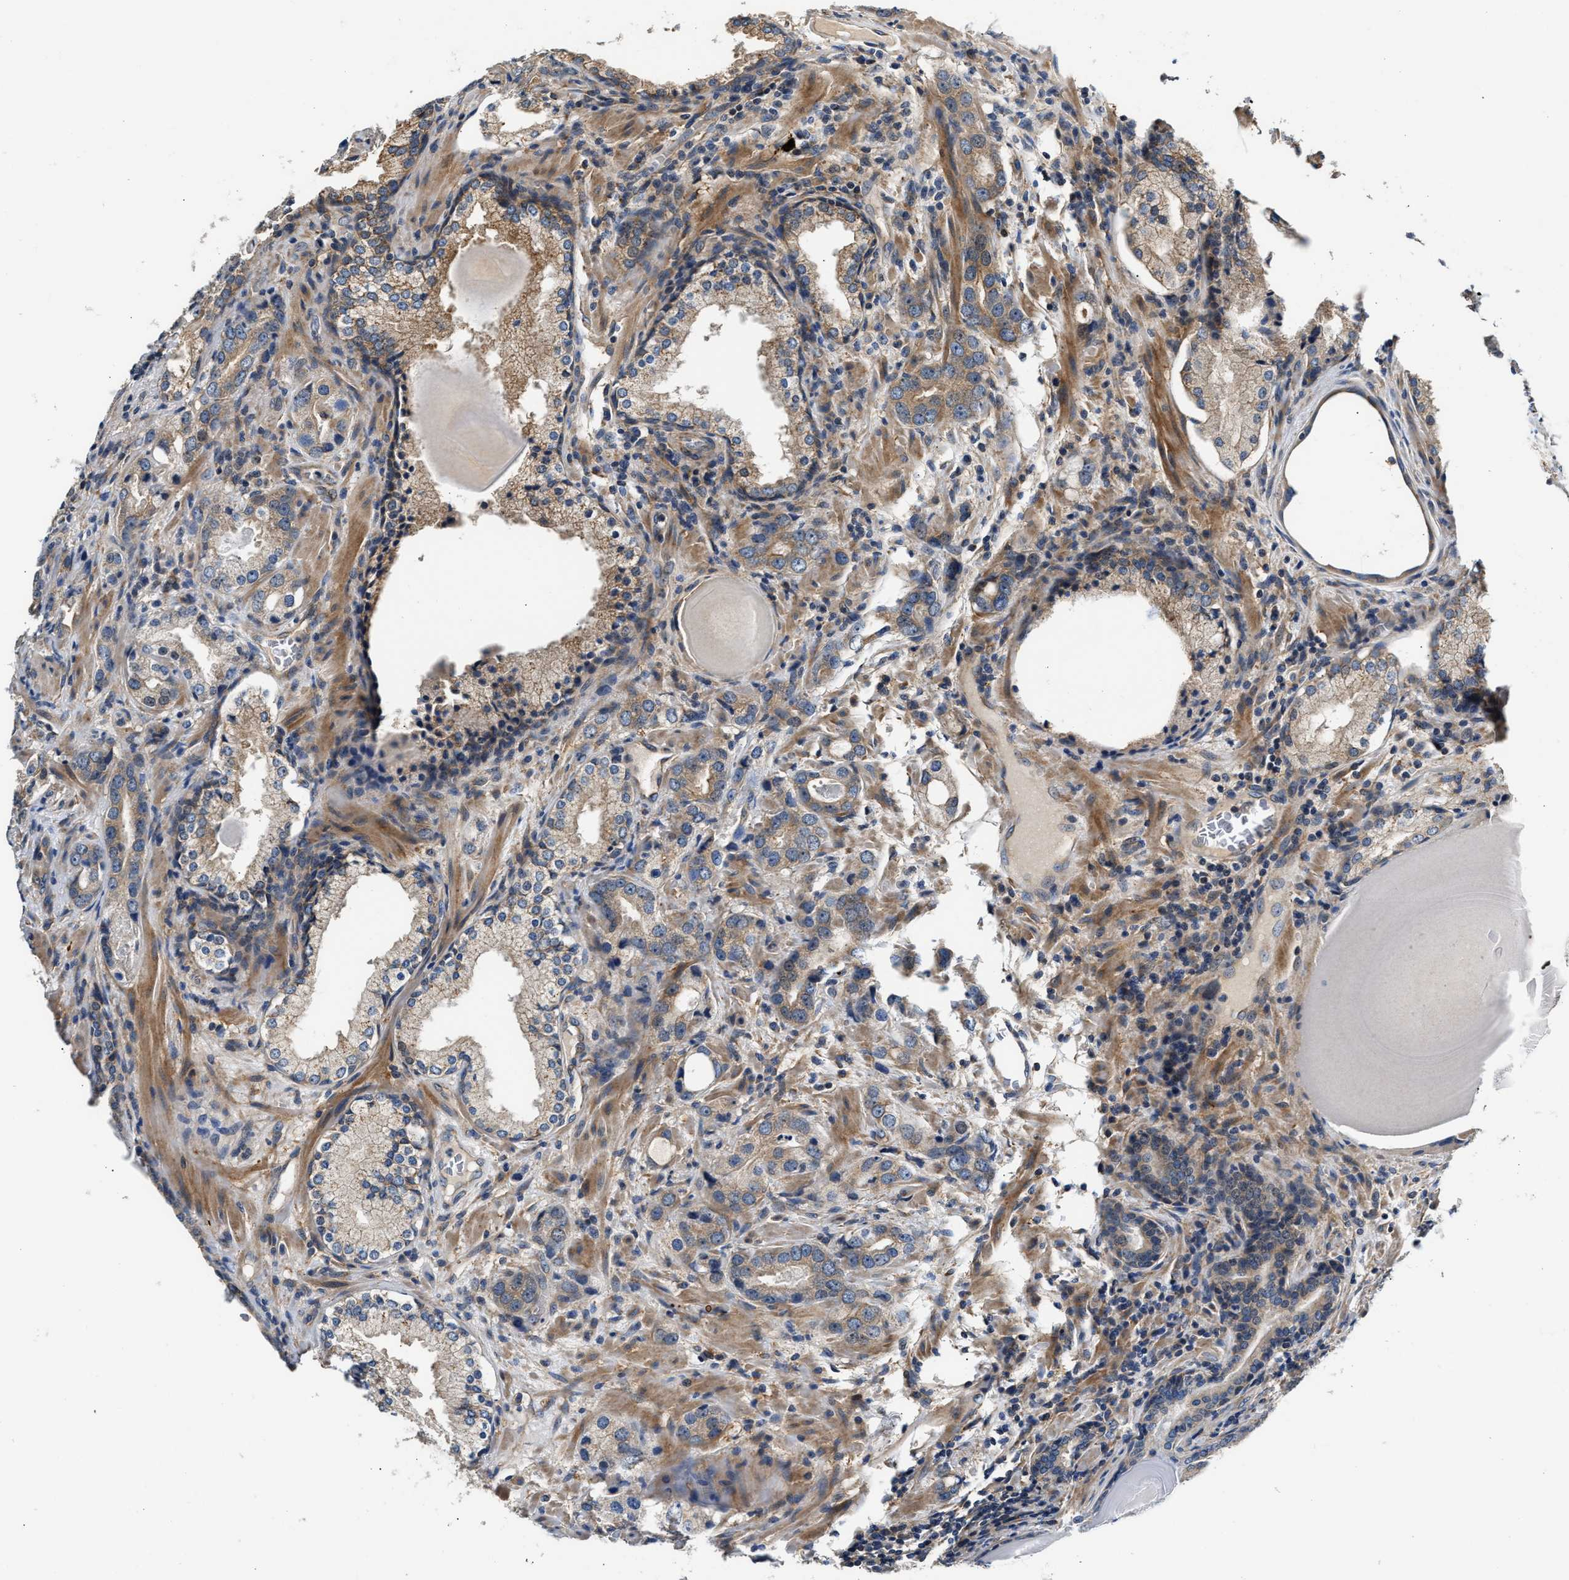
{"staining": {"intensity": "weak", "quantity": "25%-75%", "location": "cytoplasmic/membranous"}, "tissue": "prostate cancer", "cell_type": "Tumor cells", "image_type": "cancer", "snomed": [{"axis": "morphology", "description": "Adenocarcinoma, High grade"}, {"axis": "topography", "description": "Prostate"}], "caption": "The histopathology image displays immunohistochemical staining of prostate adenocarcinoma (high-grade). There is weak cytoplasmic/membranous positivity is seen in about 25%-75% of tumor cells. The protein of interest is shown in brown color, while the nuclei are stained blue.", "gene": "TEX2", "patient": {"sex": "male", "age": 63}}